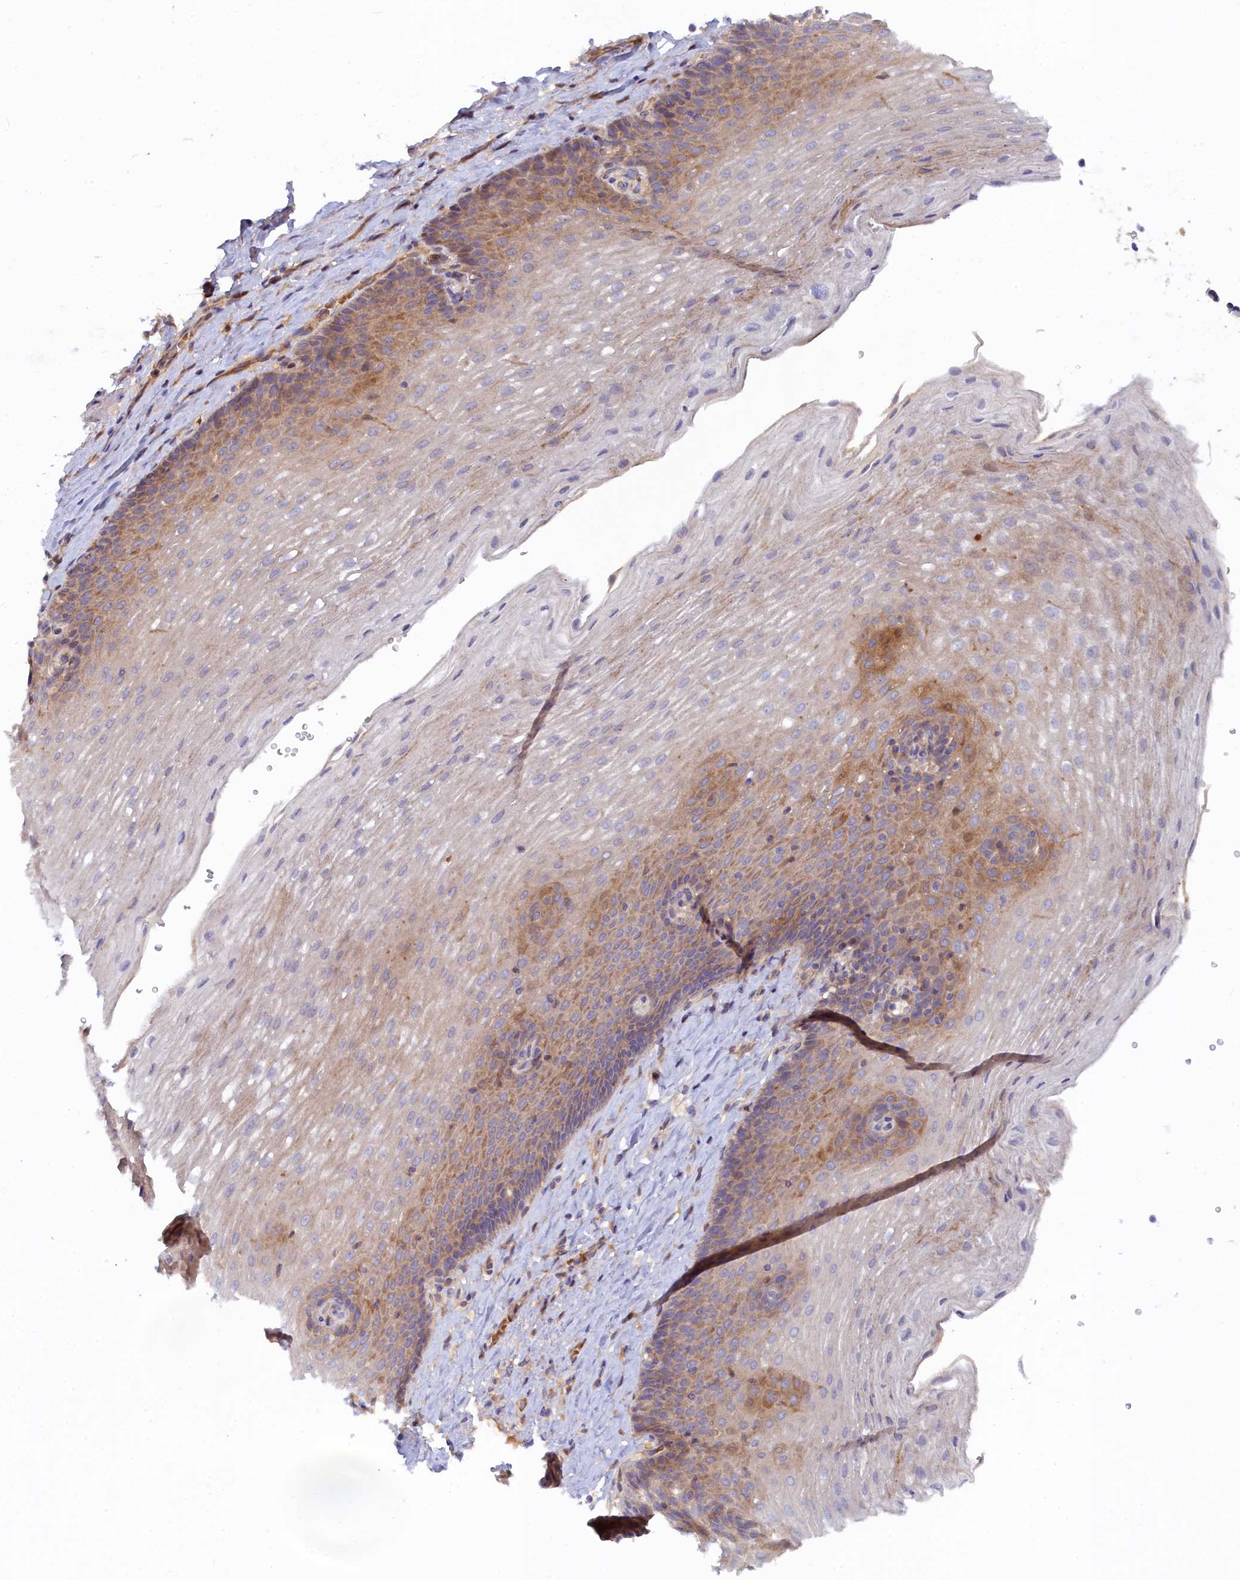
{"staining": {"intensity": "moderate", "quantity": "25%-75%", "location": "cytoplasmic/membranous"}, "tissue": "esophagus", "cell_type": "Squamous epithelial cells", "image_type": "normal", "snomed": [{"axis": "morphology", "description": "Normal tissue, NOS"}, {"axis": "topography", "description": "Esophagus"}], "caption": "Brown immunohistochemical staining in normal human esophagus displays moderate cytoplasmic/membranous staining in approximately 25%-75% of squamous epithelial cells.", "gene": "SPATA5L1", "patient": {"sex": "male", "age": 60}}